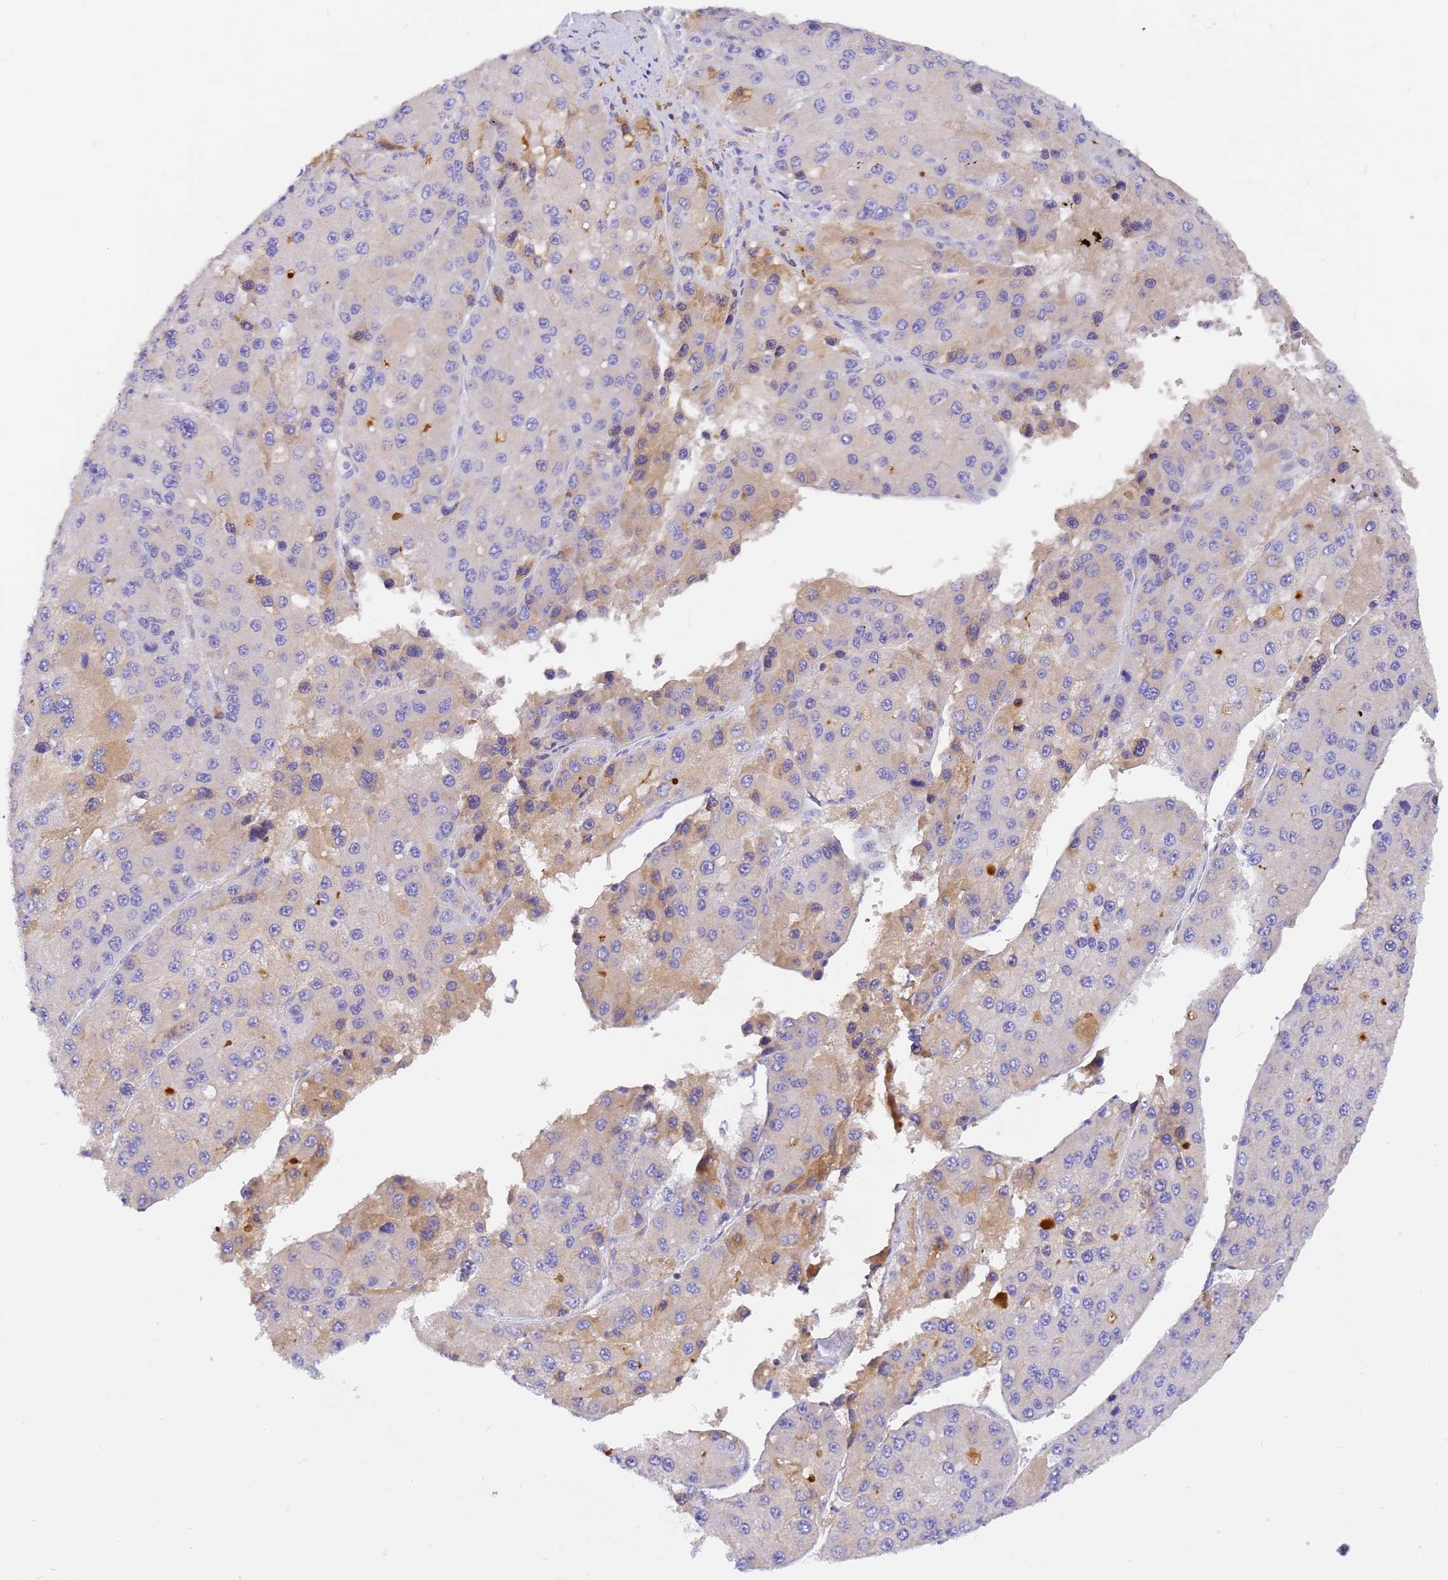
{"staining": {"intensity": "weak", "quantity": "<25%", "location": "cytoplasmic/membranous"}, "tissue": "liver cancer", "cell_type": "Tumor cells", "image_type": "cancer", "snomed": [{"axis": "morphology", "description": "Carcinoma, Hepatocellular, NOS"}, {"axis": "topography", "description": "Liver"}], "caption": "Micrograph shows no protein staining in tumor cells of liver cancer tissue.", "gene": "CFHR2", "patient": {"sex": "female", "age": 73}}